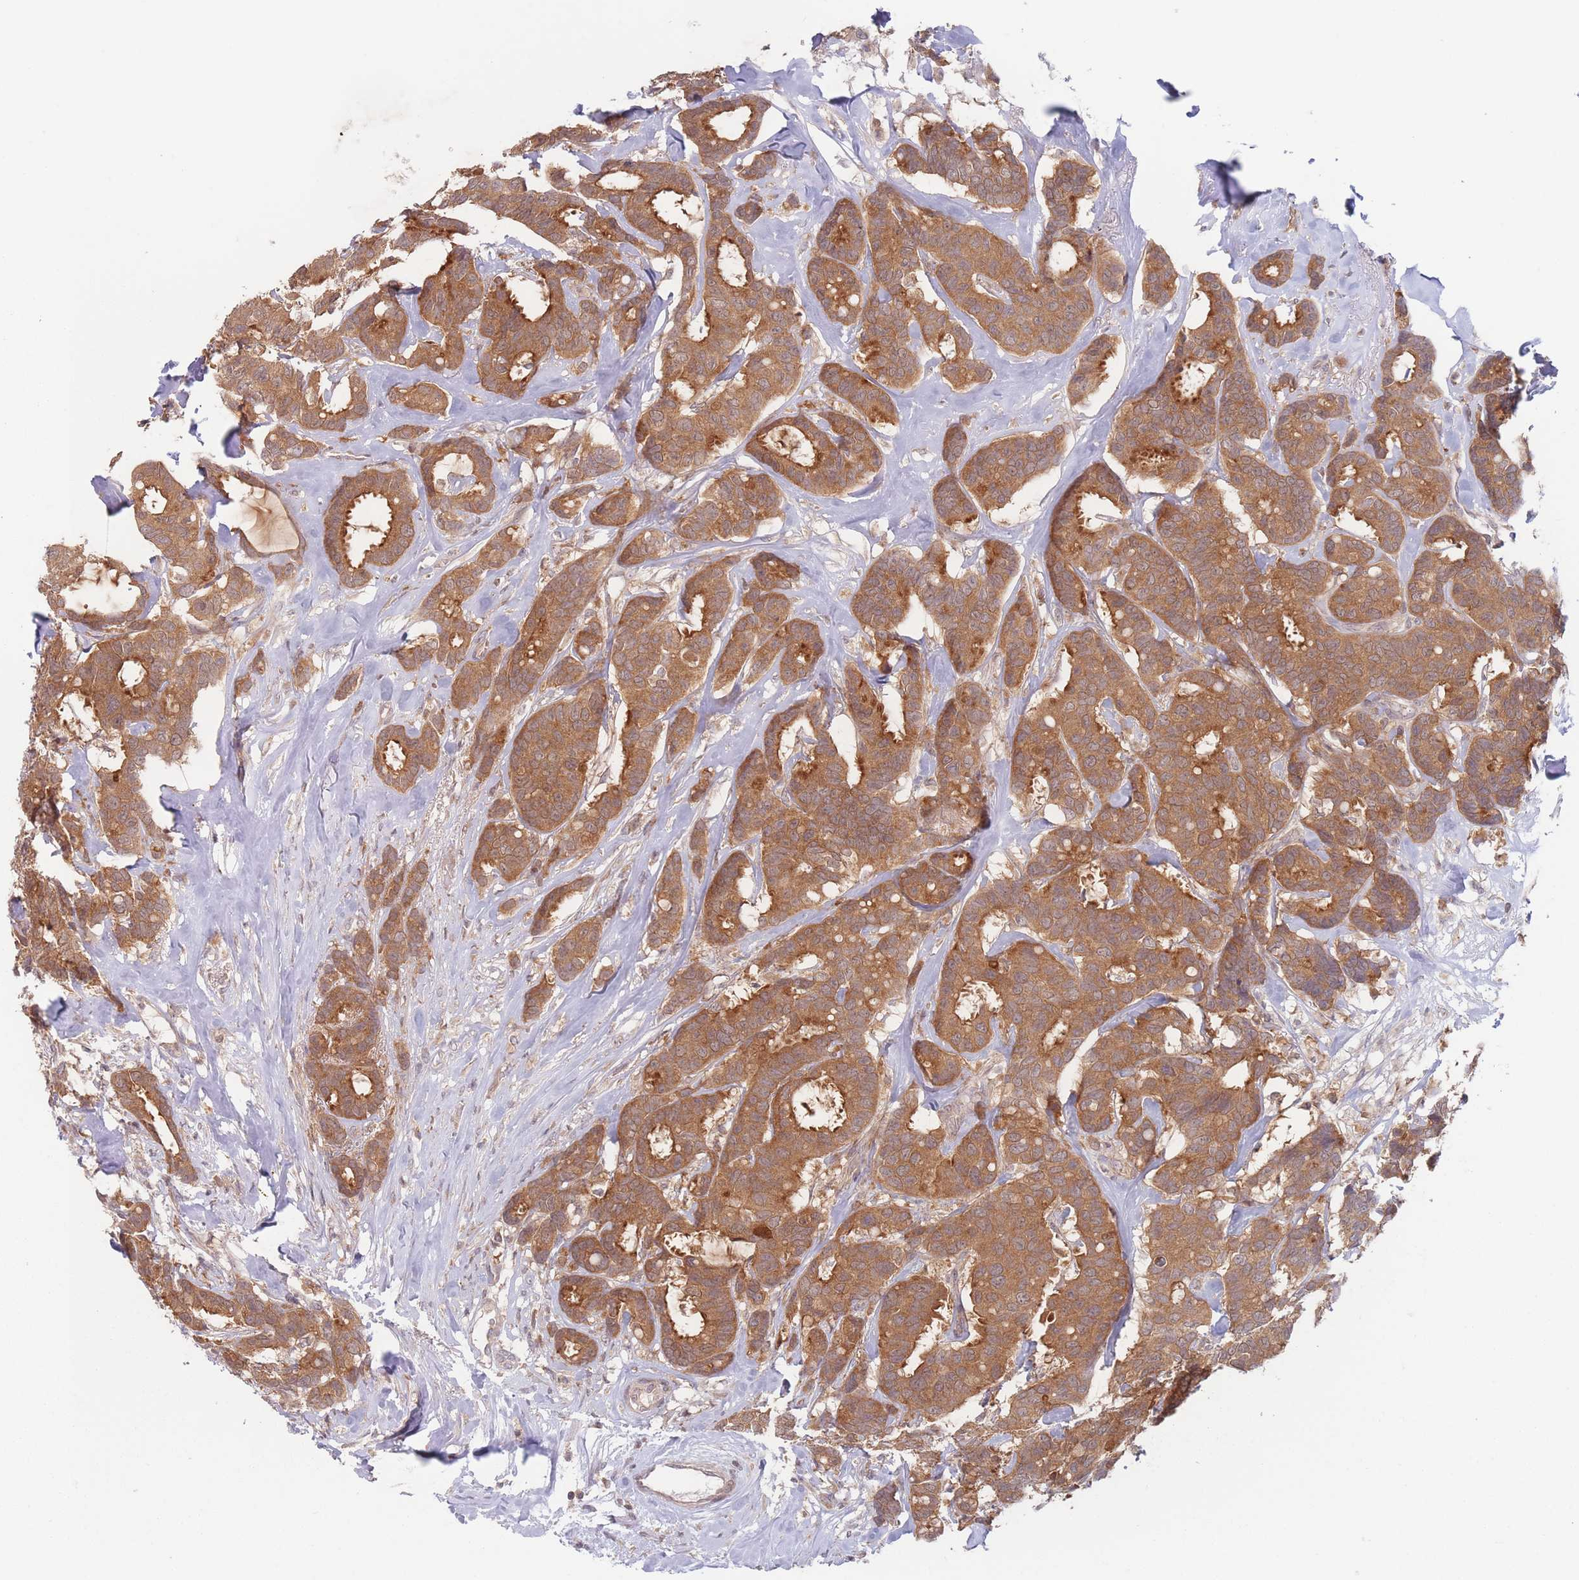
{"staining": {"intensity": "moderate", "quantity": ">75%", "location": "cytoplasmic/membranous"}, "tissue": "breast cancer", "cell_type": "Tumor cells", "image_type": "cancer", "snomed": [{"axis": "morphology", "description": "Duct carcinoma"}, {"axis": "topography", "description": "Breast"}], "caption": "Immunohistochemistry micrograph of breast cancer (infiltrating ductal carcinoma) stained for a protein (brown), which demonstrates medium levels of moderate cytoplasmic/membranous positivity in about >75% of tumor cells.", "gene": "PPM1A", "patient": {"sex": "female", "age": 87}}